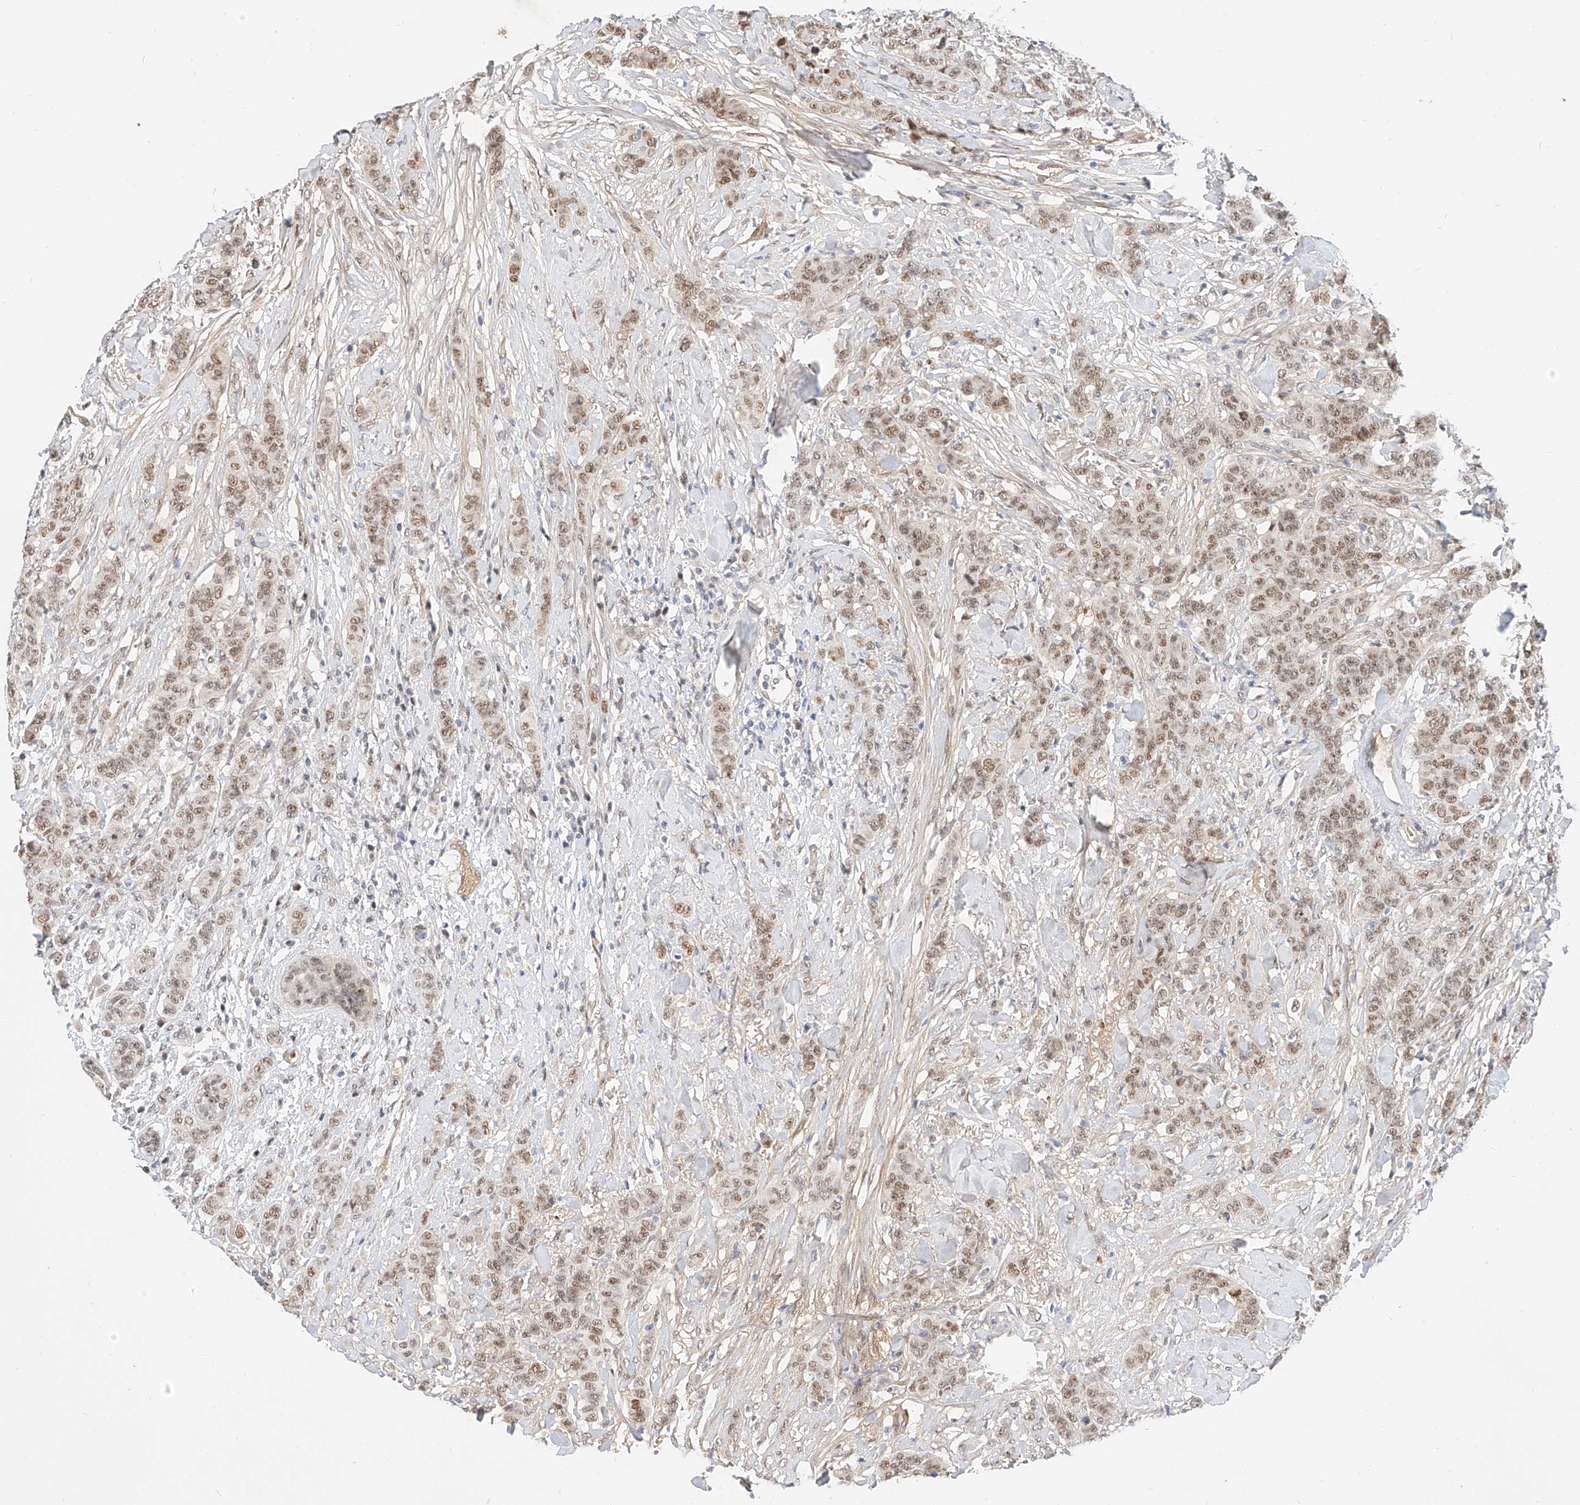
{"staining": {"intensity": "moderate", "quantity": ">75%", "location": "nuclear"}, "tissue": "breast cancer", "cell_type": "Tumor cells", "image_type": "cancer", "snomed": [{"axis": "morphology", "description": "Duct carcinoma"}, {"axis": "topography", "description": "Breast"}], "caption": "This is an image of immunohistochemistry (IHC) staining of breast invasive ductal carcinoma, which shows moderate expression in the nuclear of tumor cells.", "gene": "CBX8", "patient": {"sex": "female", "age": 40}}